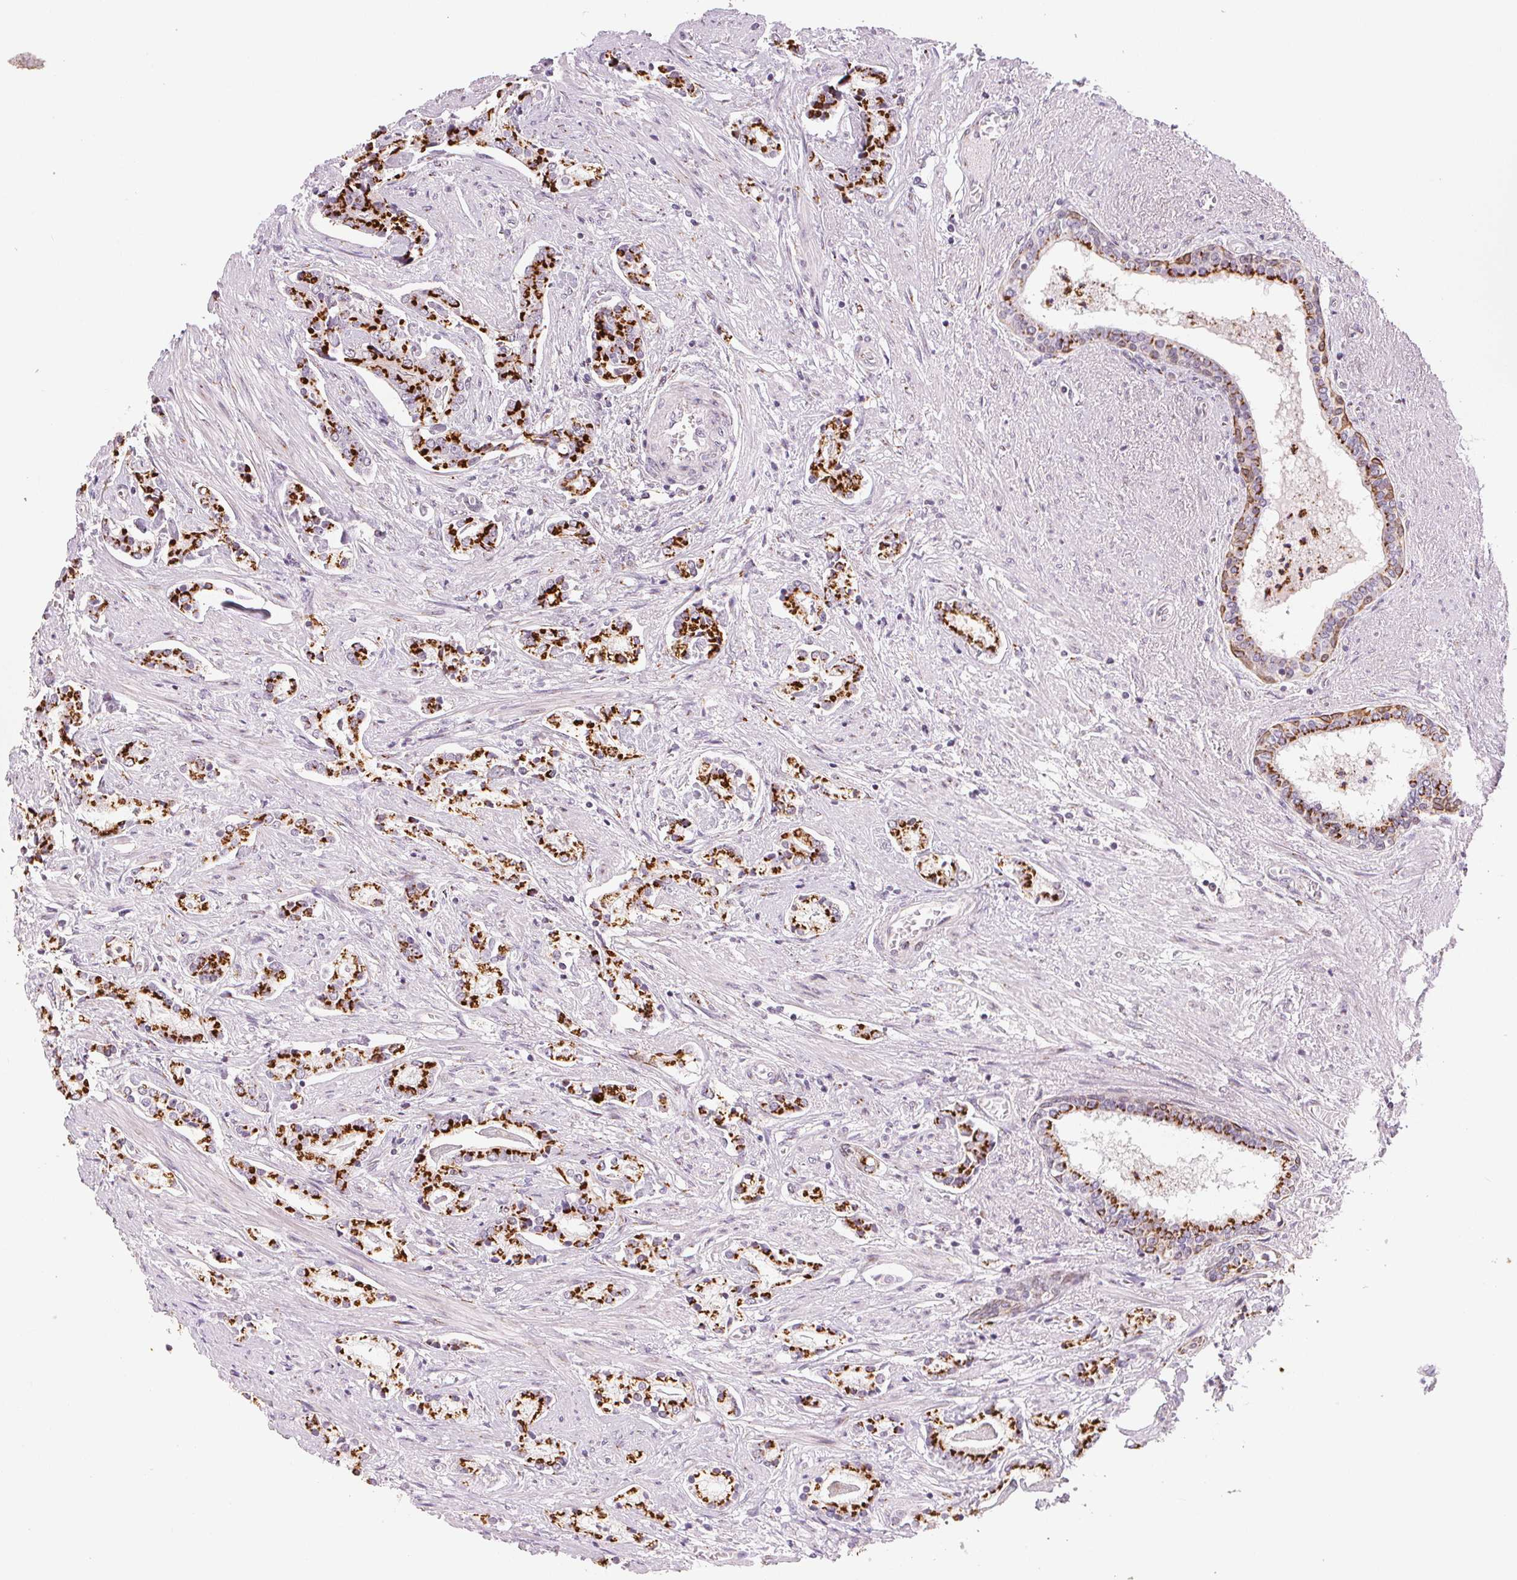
{"staining": {"intensity": "strong", "quantity": ">75%", "location": "cytoplasmic/membranous"}, "tissue": "prostate cancer", "cell_type": "Tumor cells", "image_type": "cancer", "snomed": [{"axis": "morphology", "description": "Adenocarcinoma, NOS"}, {"axis": "topography", "description": "Prostate"}], "caption": "Prostate cancer stained with a protein marker exhibits strong staining in tumor cells.", "gene": "RAB22A", "patient": {"sex": "male", "age": 64}}